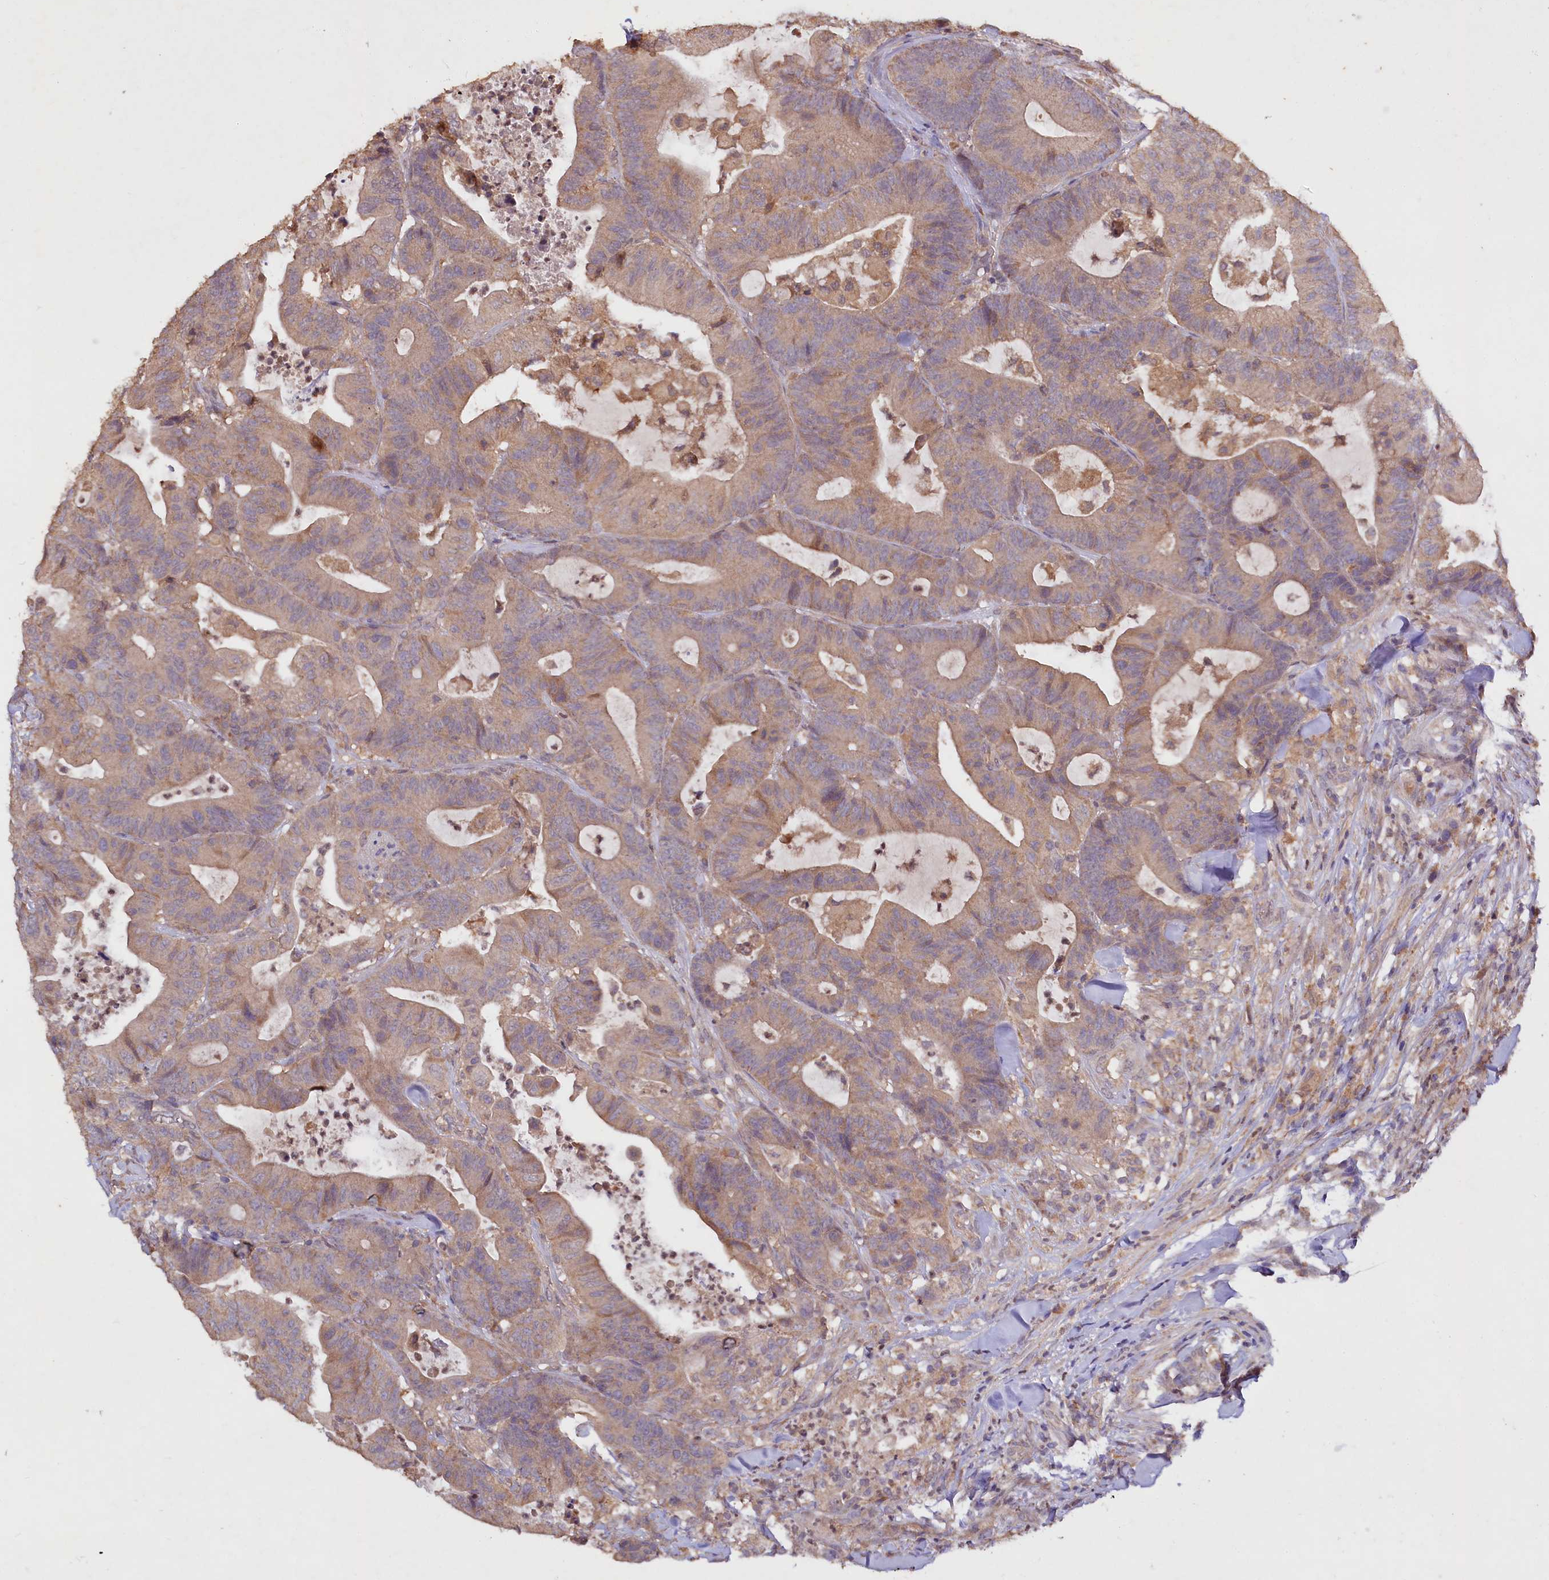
{"staining": {"intensity": "weak", "quantity": "25%-75%", "location": "cytoplasmic/membranous"}, "tissue": "colorectal cancer", "cell_type": "Tumor cells", "image_type": "cancer", "snomed": [{"axis": "morphology", "description": "Adenocarcinoma, NOS"}, {"axis": "topography", "description": "Colon"}], "caption": "Protein staining exhibits weak cytoplasmic/membranous expression in about 25%-75% of tumor cells in colorectal cancer (adenocarcinoma). The staining was performed using DAB to visualize the protein expression in brown, while the nuclei were stained in blue with hematoxylin (Magnification: 20x).", "gene": "ETFBKMT", "patient": {"sex": "female", "age": 84}}